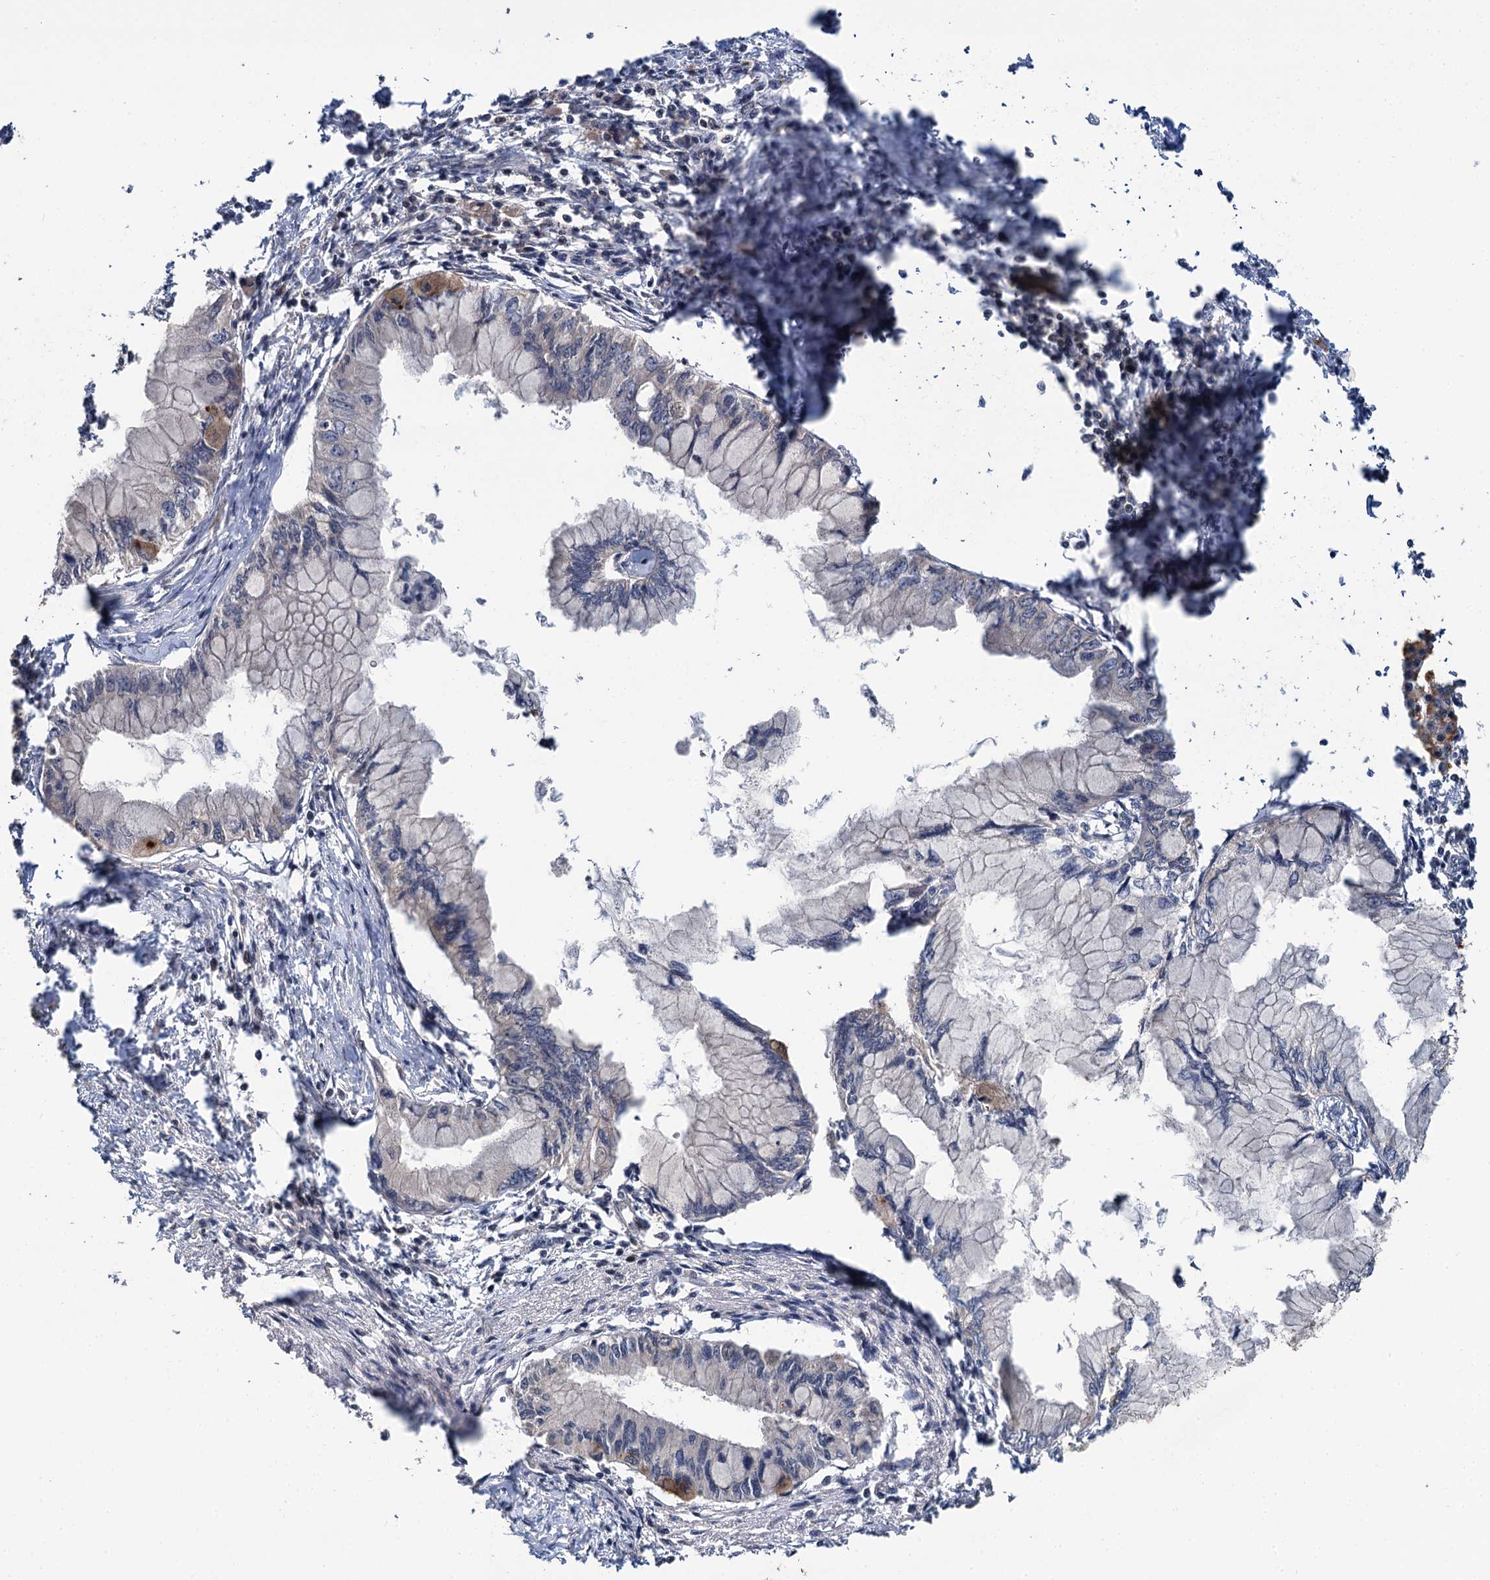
{"staining": {"intensity": "negative", "quantity": "none", "location": "none"}, "tissue": "pancreatic cancer", "cell_type": "Tumor cells", "image_type": "cancer", "snomed": [{"axis": "morphology", "description": "Adenocarcinoma, NOS"}, {"axis": "topography", "description": "Pancreas"}], "caption": "Pancreatic cancer stained for a protein using immunohistochemistry (IHC) reveals no staining tumor cells.", "gene": "TMEM39A", "patient": {"sex": "male", "age": 48}}